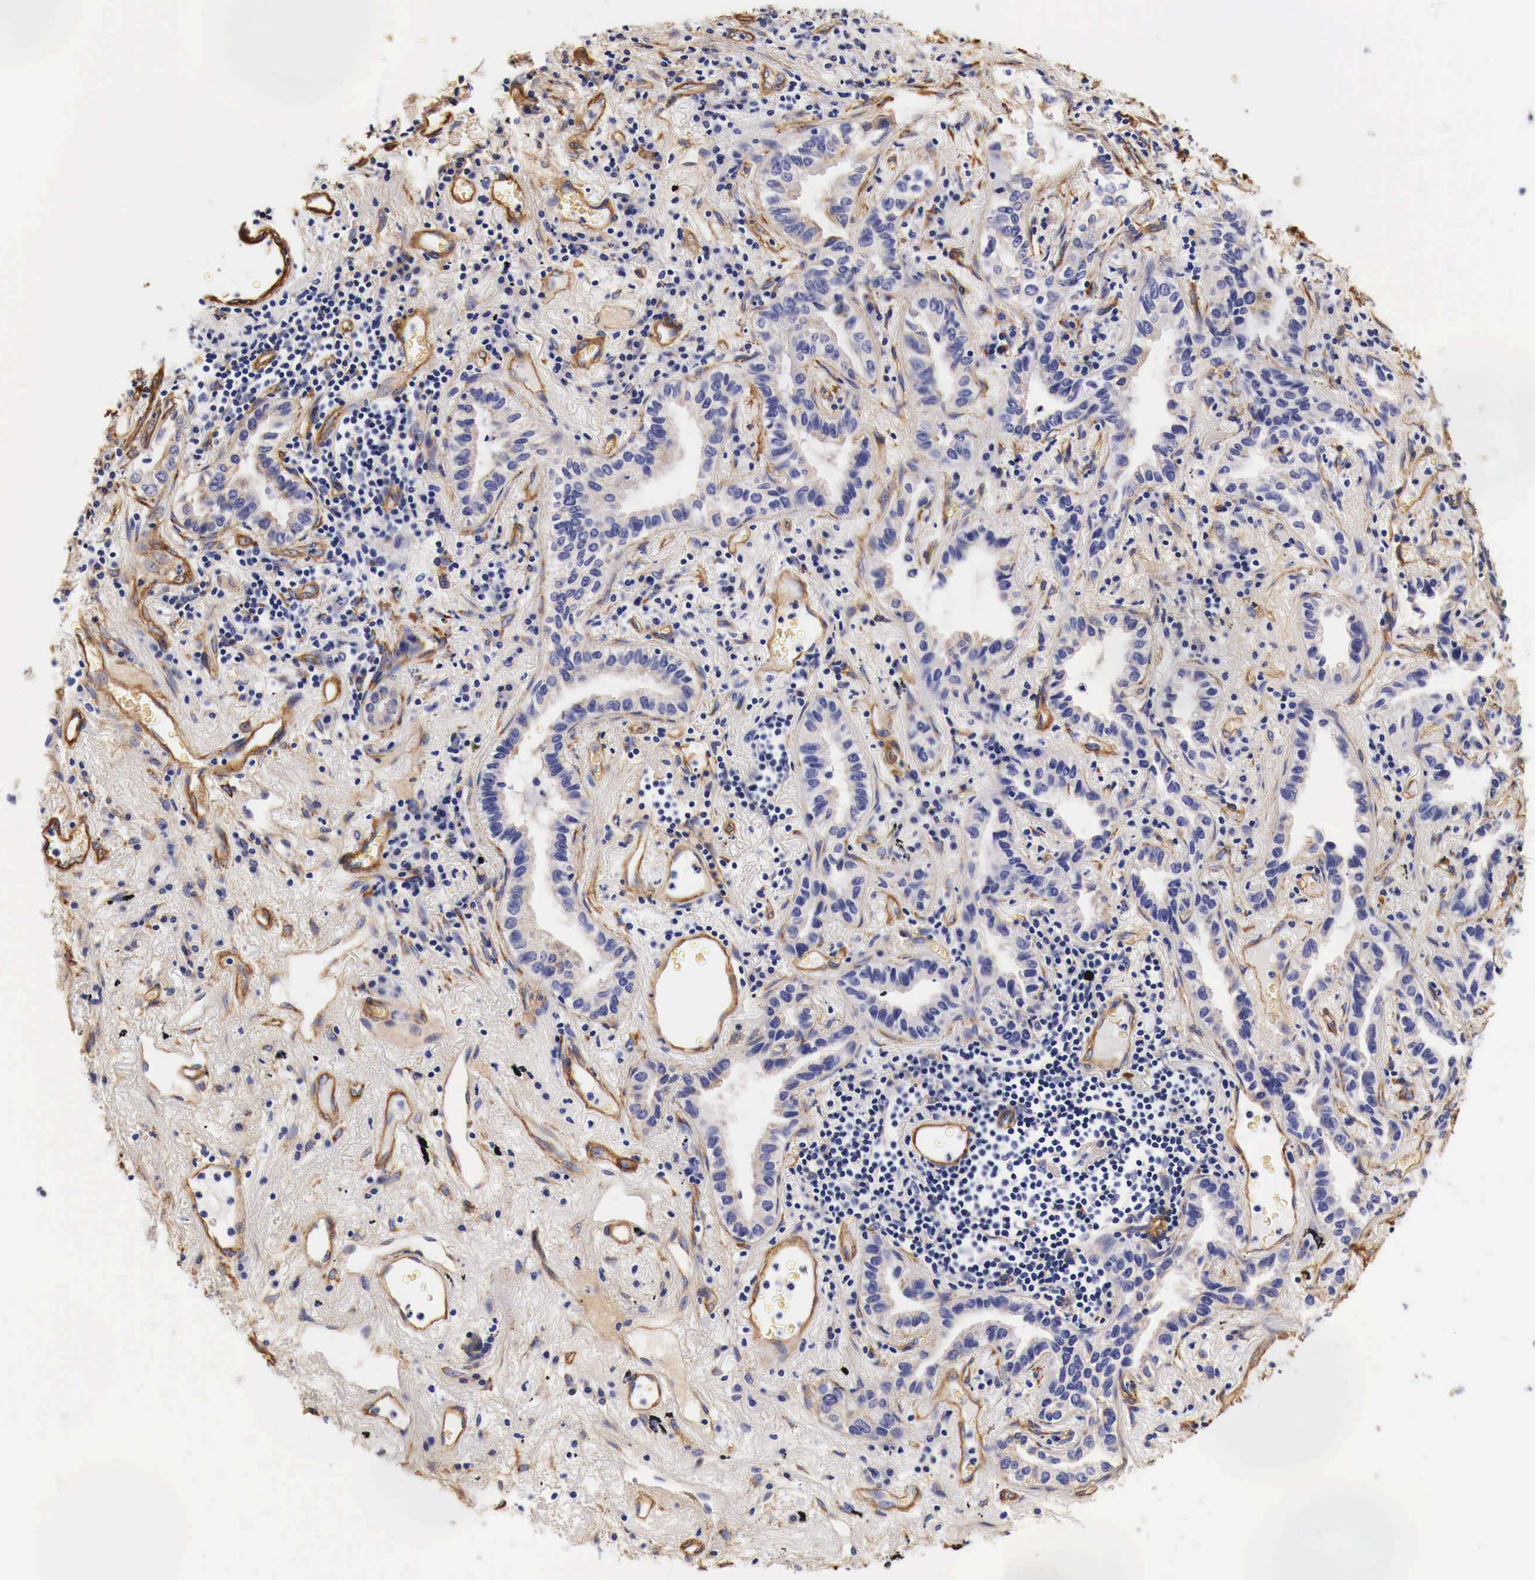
{"staining": {"intensity": "weak", "quantity": "<25%", "location": "cytoplasmic/membranous"}, "tissue": "lung cancer", "cell_type": "Tumor cells", "image_type": "cancer", "snomed": [{"axis": "morphology", "description": "Adenocarcinoma, NOS"}, {"axis": "topography", "description": "Lung"}], "caption": "Tumor cells show no significant expression in lung cancer. The staining was performed using DAB to visualize the protein expression in brown, while the nuclei were stained in blue with hematoxylin (Magnification: 20x).", "gene": "LAMB2", "patient": {"sex": "female", "age": 50}}